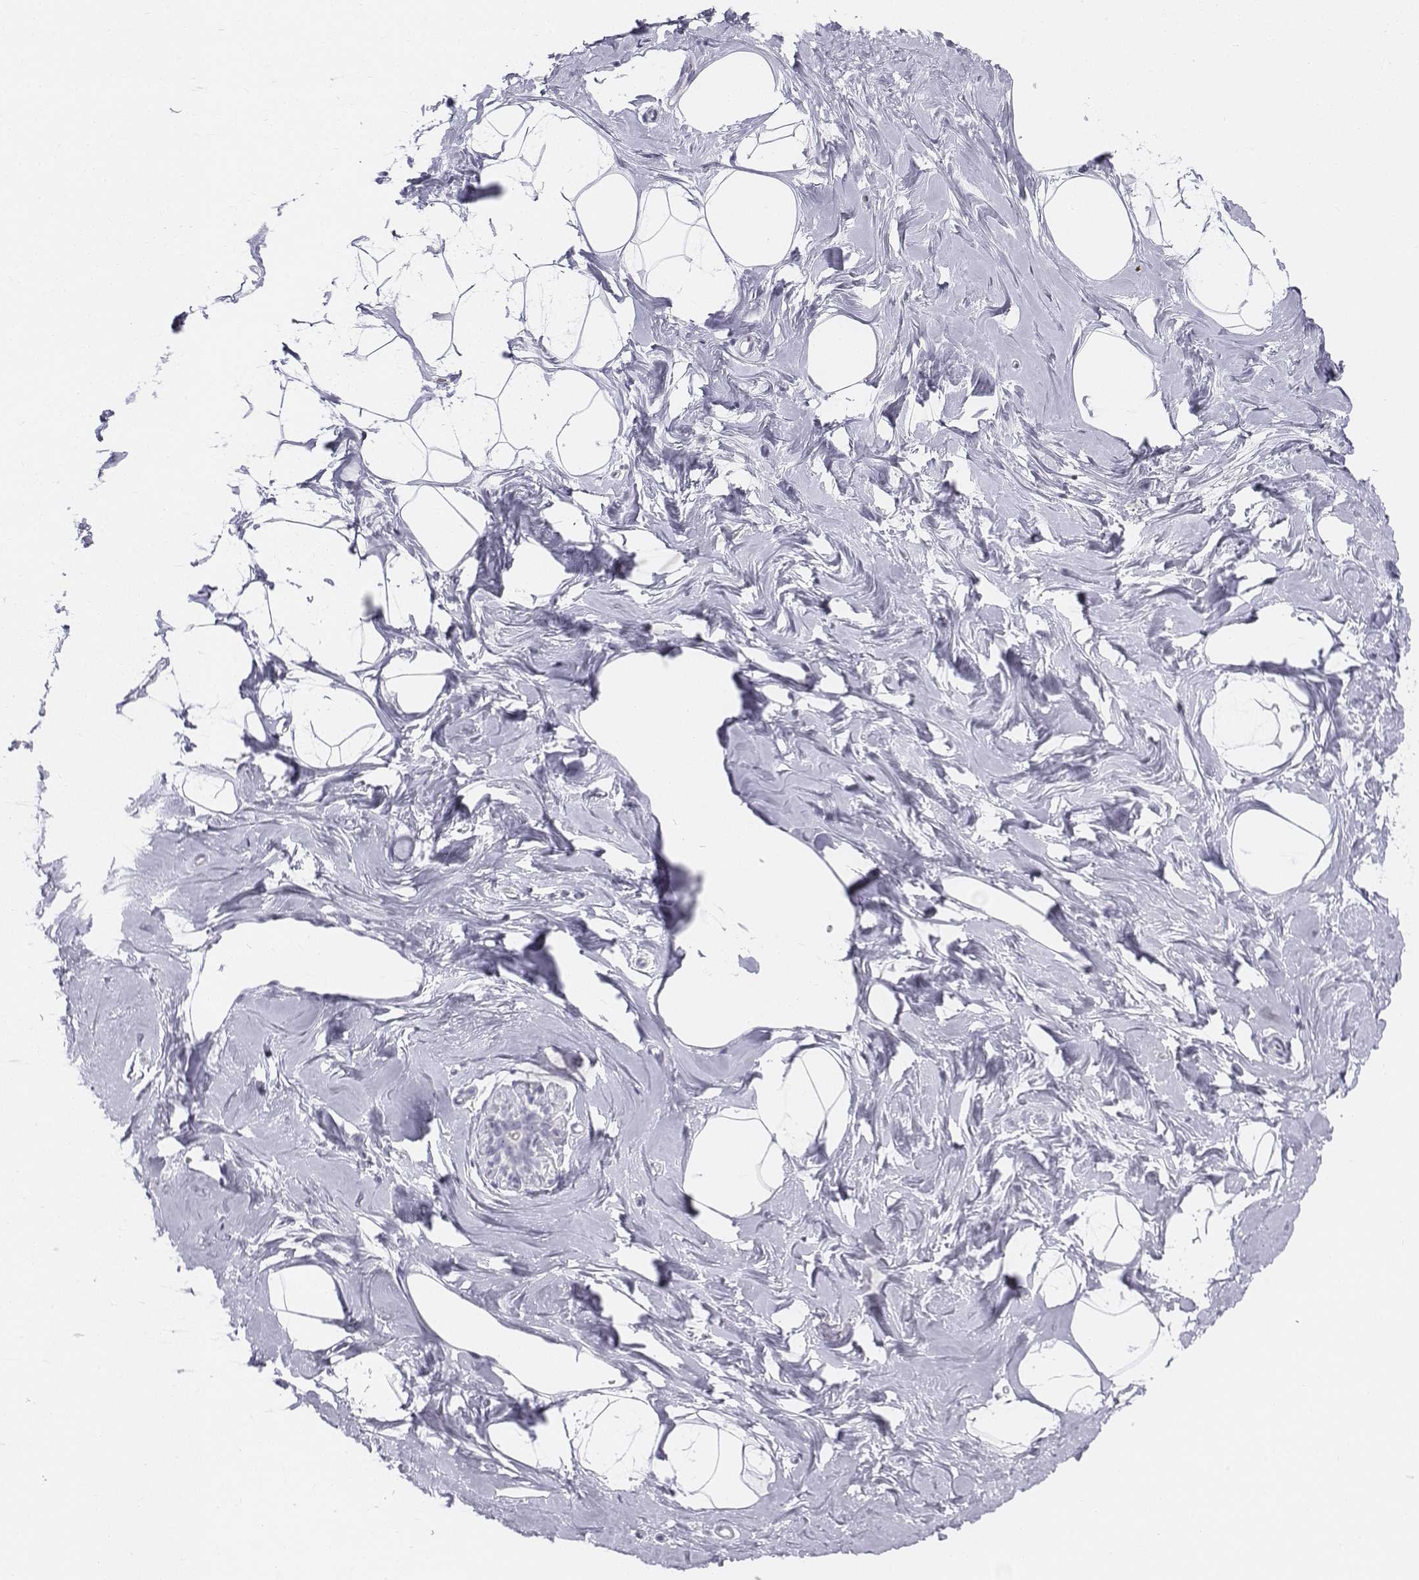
{"staining": {"intensity": "negative", "quantity": "none", "location": "none"}, "tissue": "breast", "cell_type": "Adipocytes", "image_type": "normal", "snomed": [{"axis": "morphology", "description": "Normal tissue, NOS"}, {"axis": "topography", "description": "Breast"}], "caption": "Immunohistochemistry (IHC) histopathology image of normal breast: breast stained with DAB (3,3'-diaminobenzidine) exhibits no significant protein staining in adipocytes. Brightfield microscopy of immunohistochemistry (IHC) stained with DAB (3,3'-diaminobenzidine) (brown) and hematoxylin (blue), captured at high magnification.", "gene": "TH", "patient": {"sex": "female", "age": 32}}